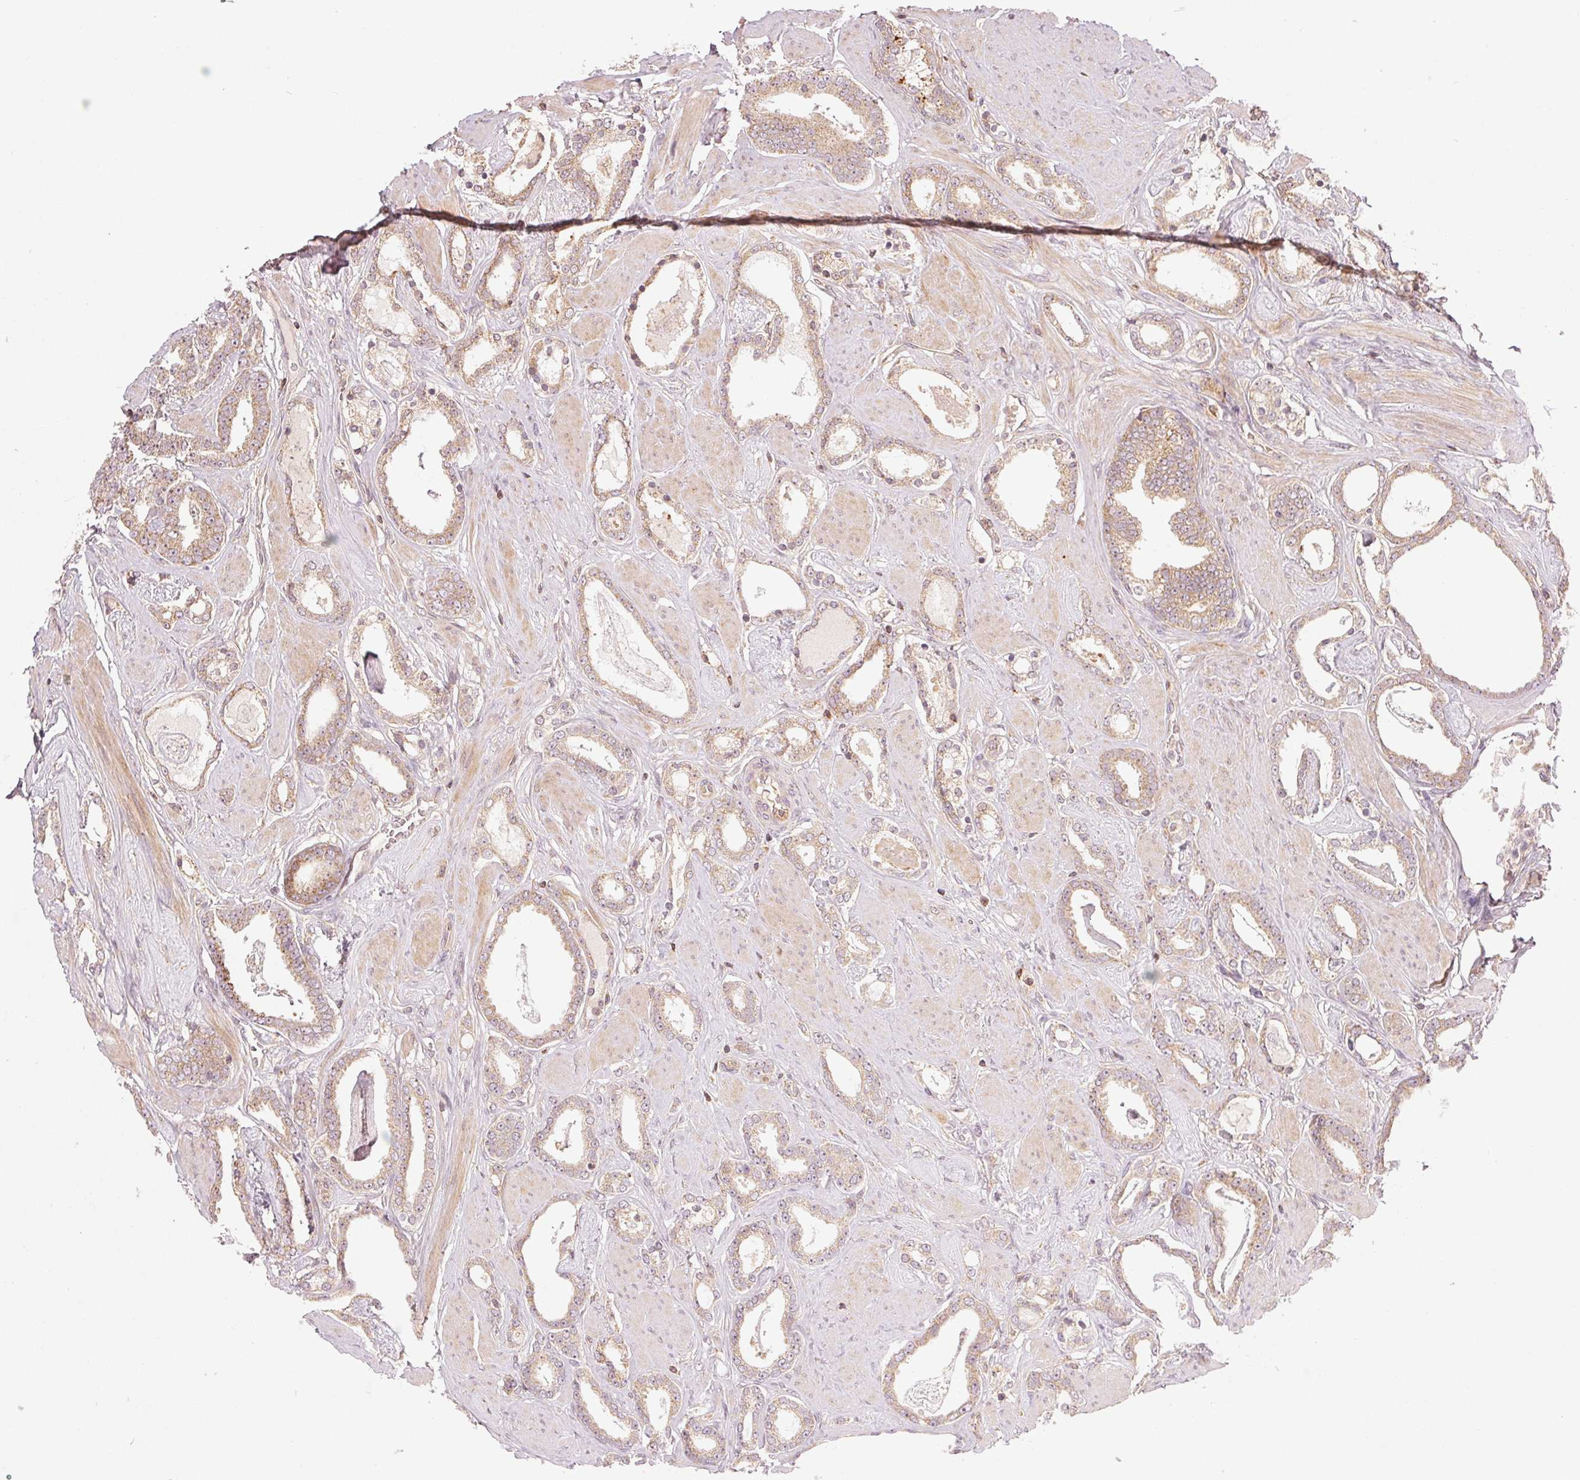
{"staining": {"intensity": "weak", "quantity": ">75%", "location": "cytoplasmic/membranous"}, "tissue": "prostate cancer", "cell_type": "Tumor cells", "image_type": "cancer", "snomed": [{"axis": "morphology", "description": "Adenocarcinoma, High grade"}, {"axis": "topography", "description": "Prostate"}], "caption": "Human adenocarcinoma (high-grade) (prostate) stained for a protein (brown) demonstrates weak cytoplasmic/membranous positive positivity in approximately >75% of tumor cells.", "gene": "NADK2", "patient": {"sex": "male", "age": 63}}